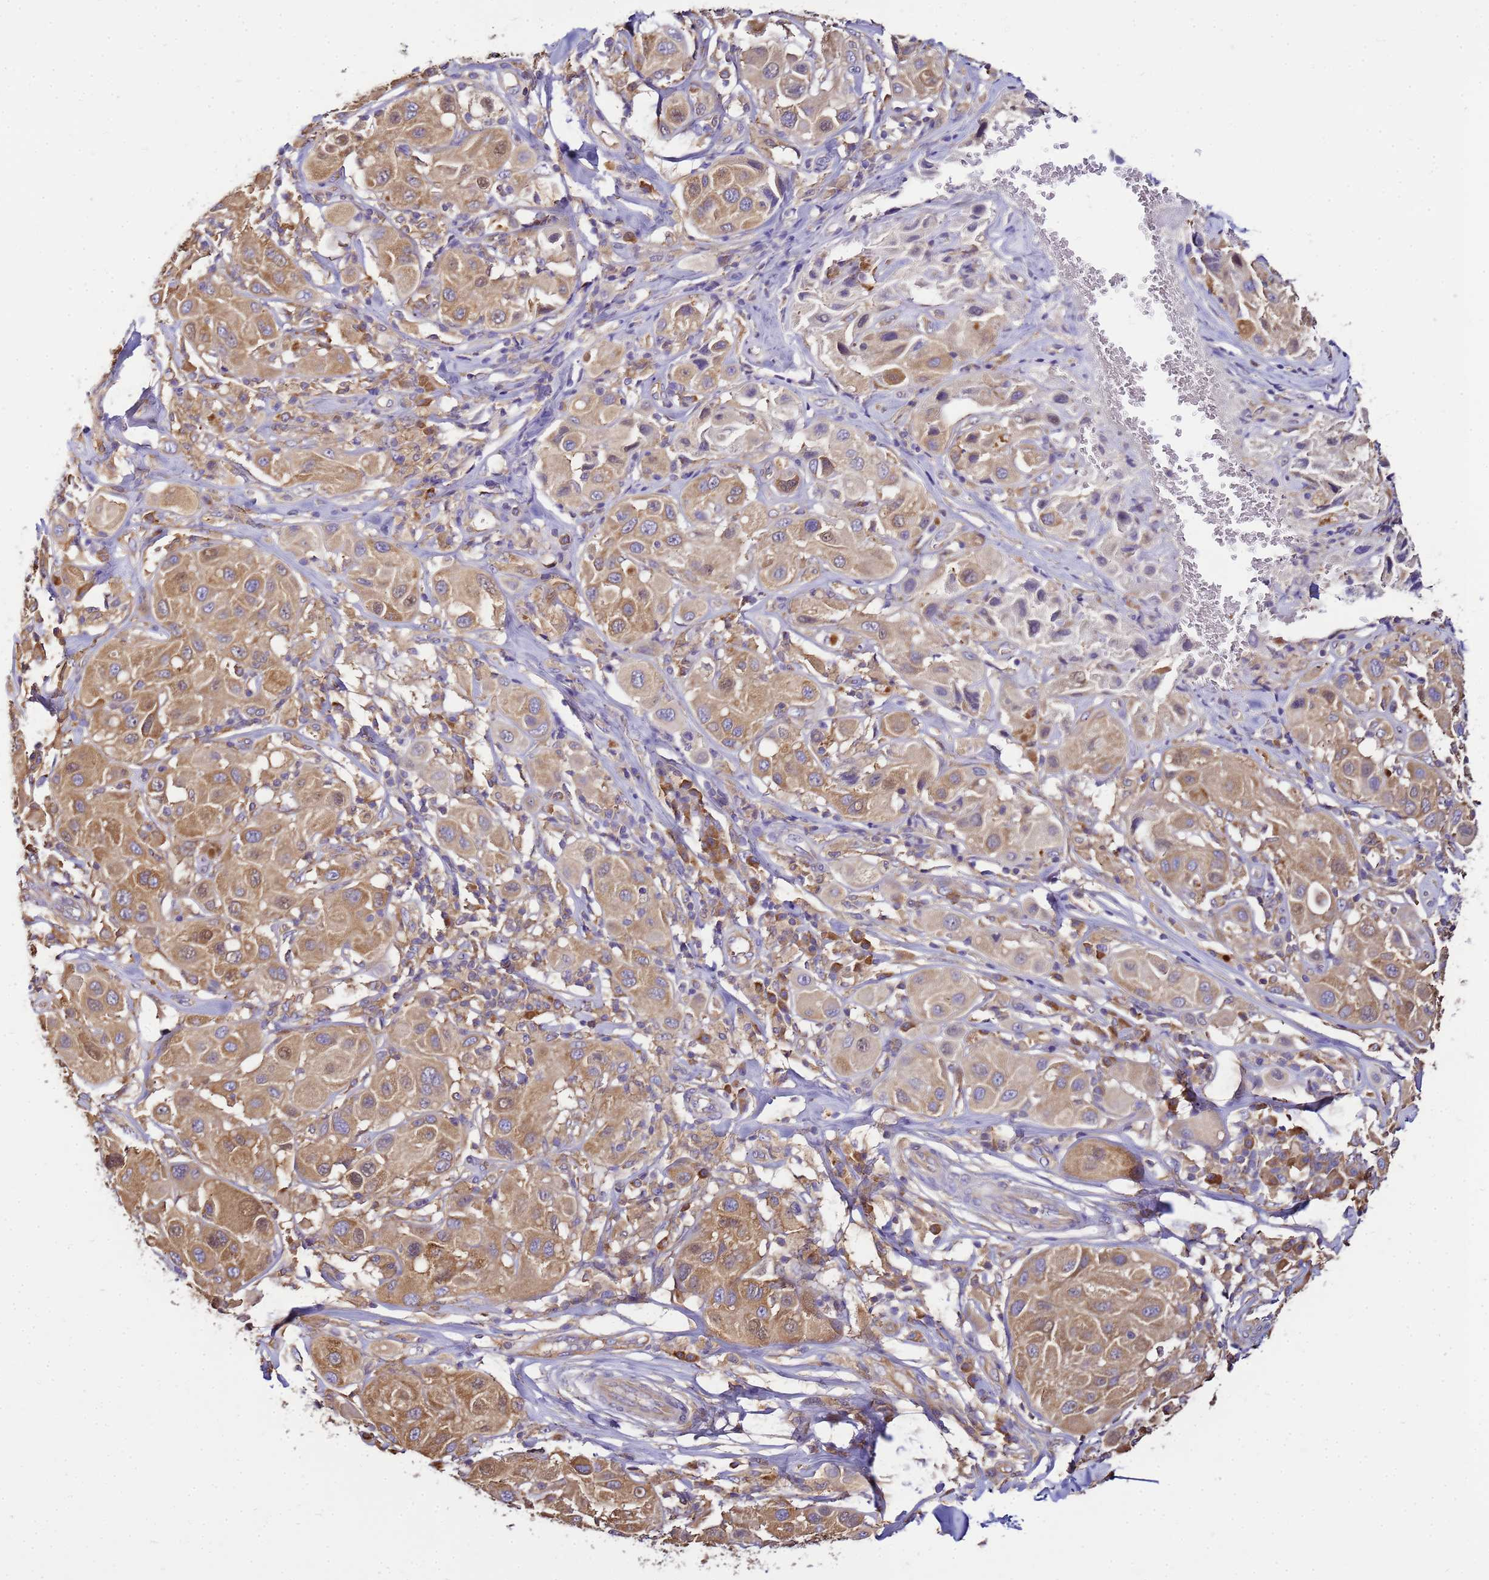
{"staining": {"intensity": "moderate", "quantity": ">75%", "location": "cytoplasmic/membranous"}, "tissue": "melanoma", "cell_type": "Tumor cells", "image_type": "cancer", "snomed": [{"axis": "morphology", "description": "Malignant melanoma, Metastatic site"}, {"axis": "topography", "description": "Skin"}], "caption": "A micrograph showing moderate cytoplasmic/membranous staining in about >75% of tumor cells in malignant melanoma (metastatic site), as visualized by brown immunohistochemical staining.", "gene": "NARS1", "patient": {"sex": "male", "age": 41}}